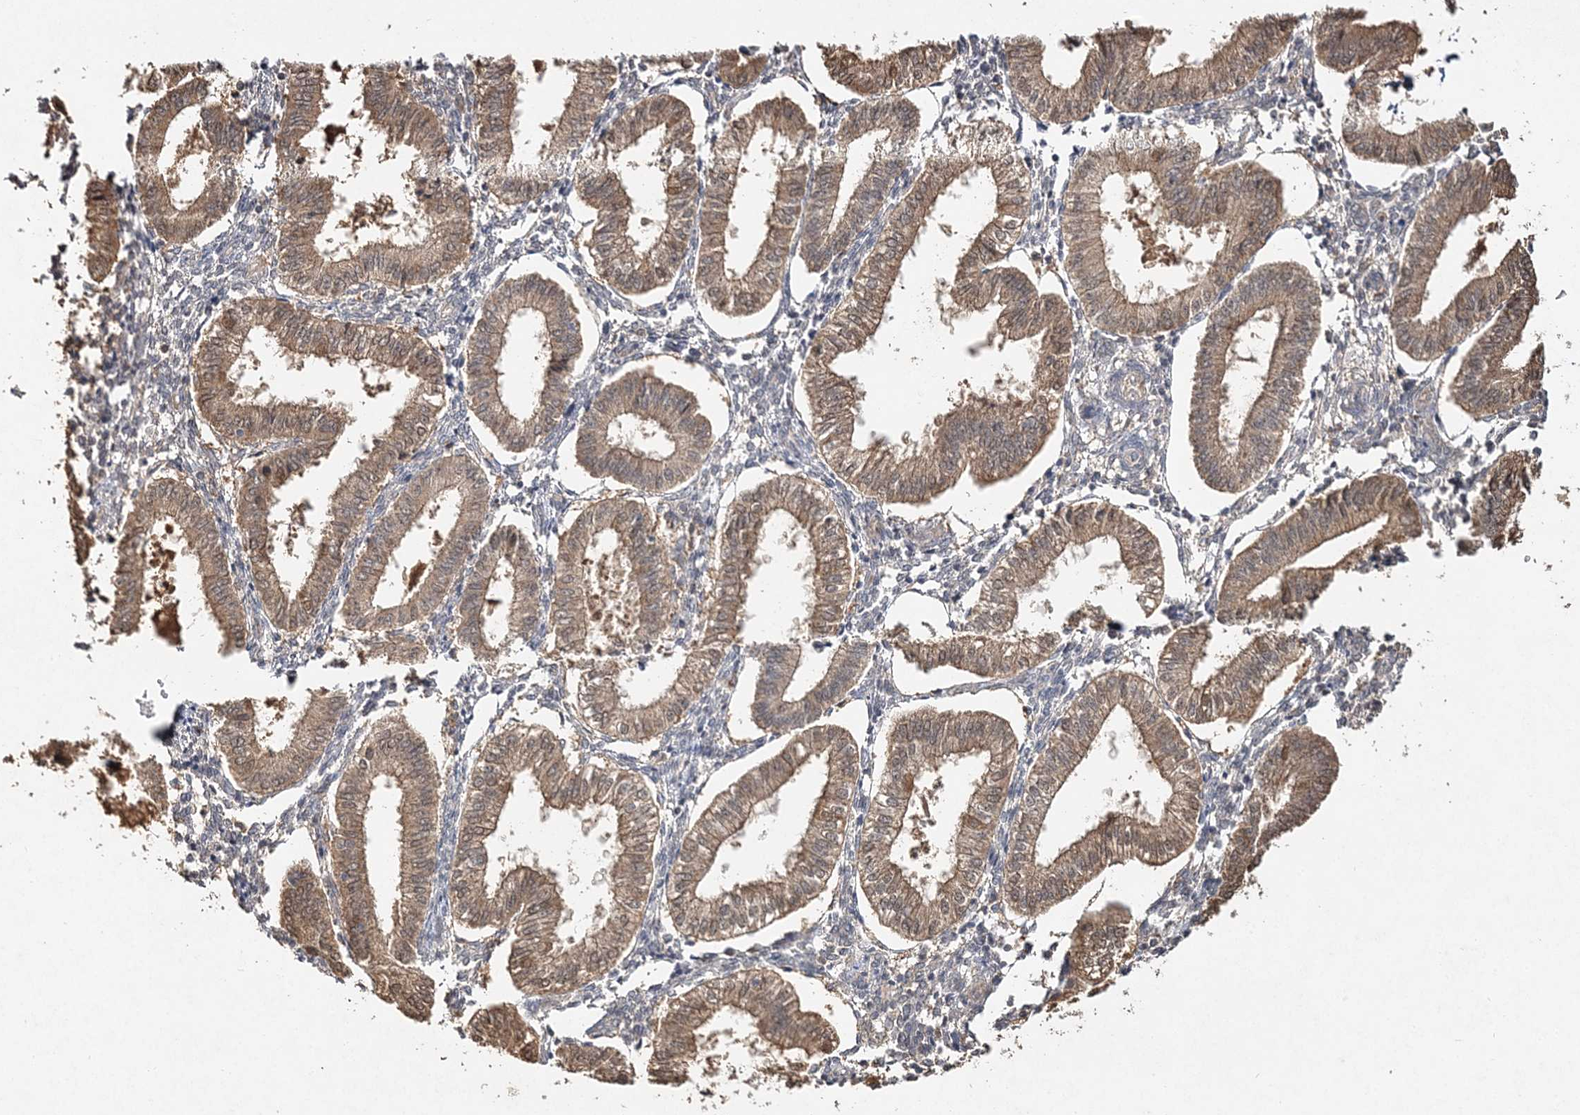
{"staining": {"intensity": "negative", "quantity": "none", "location": "none"}, "tissue": "endometrium", "cell_type": "Cells in endometrial stroma", "image_type": "normal", "snomed": [{"axis": "morphology", "description": "Normal tissue, NOS"}, {"axis": "topography", "description": "Endometrium"}], "caption": "Immunohistochemistry of normal endometrium demonstrates no staining in cells in endometrial stroma.", "gene": "S100A11", "patient": {"sex": "female", "age": 39}}